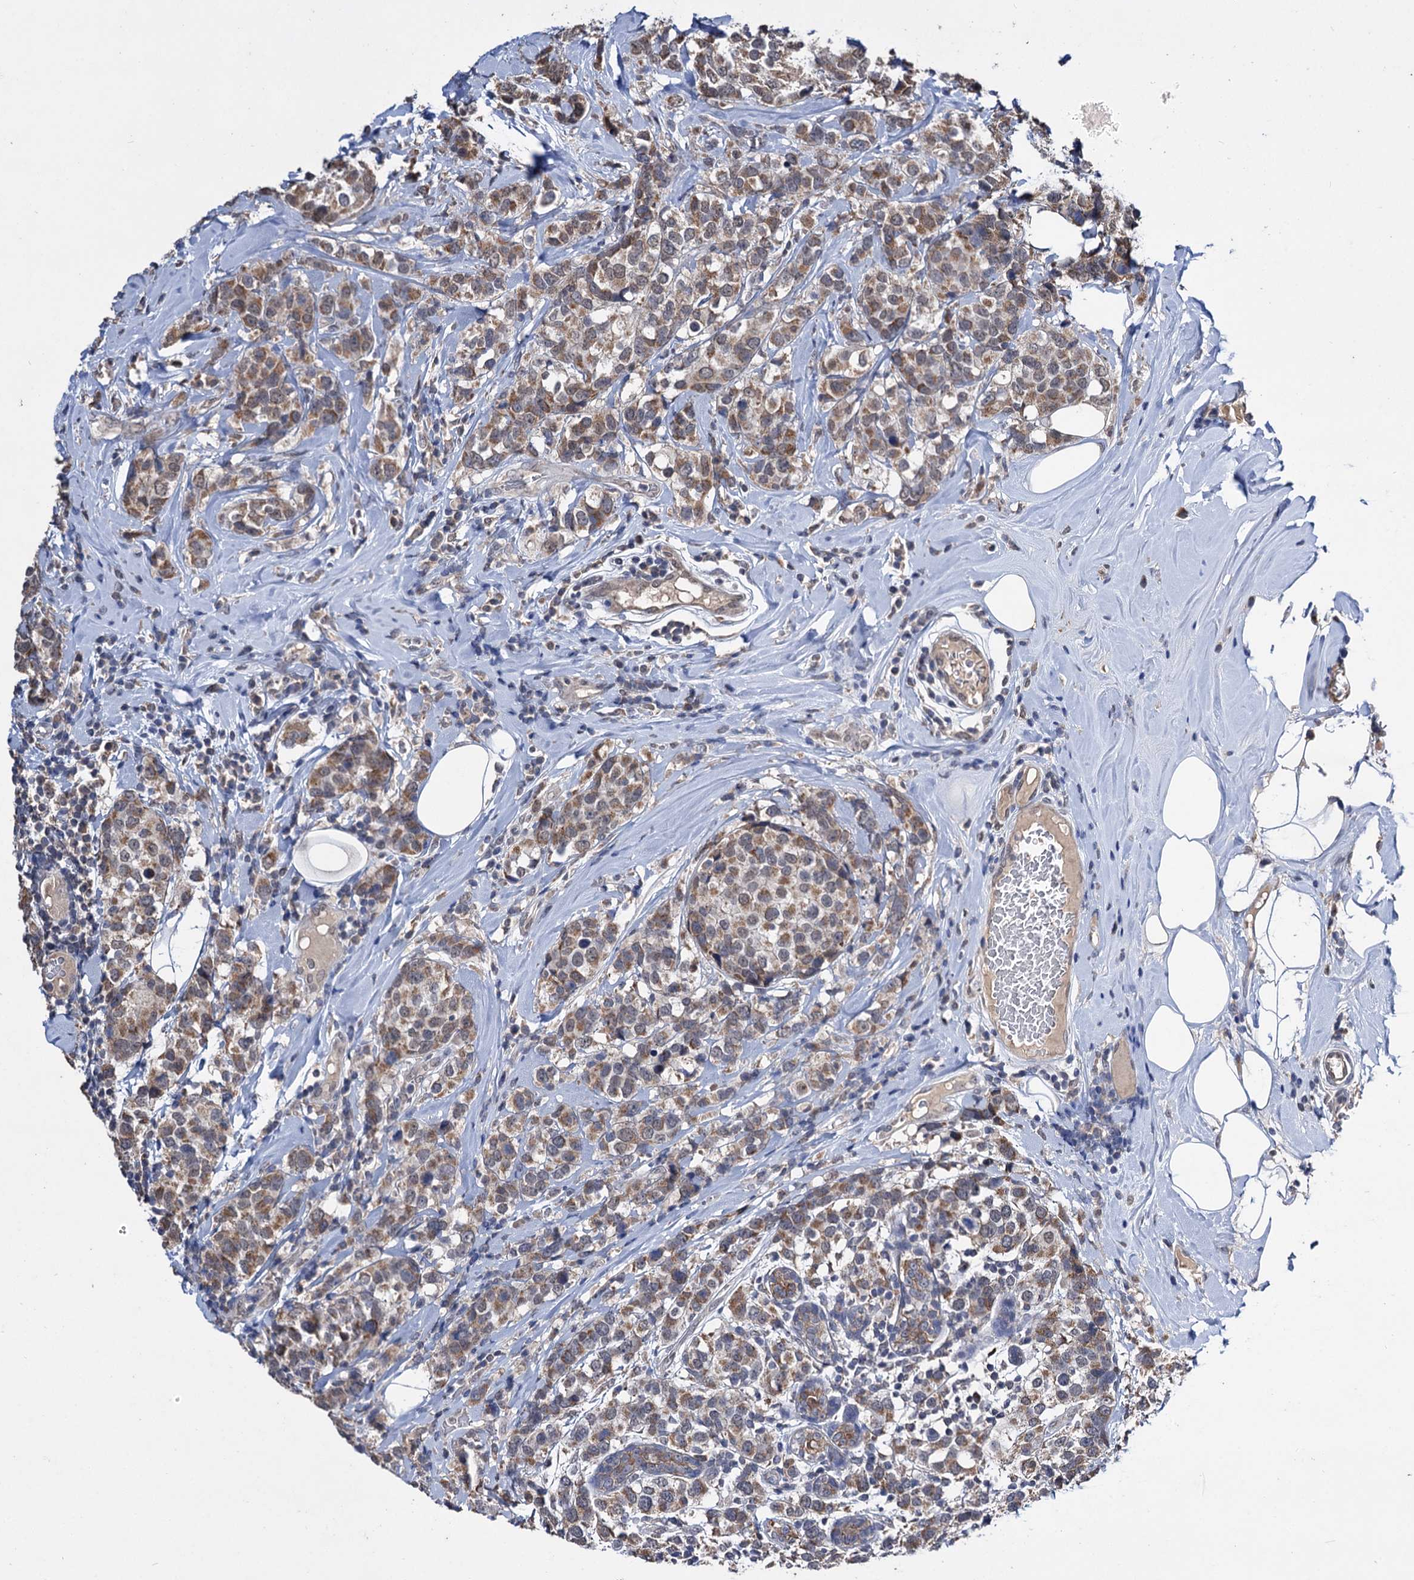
{"staining": {"intensity": "moderate", "quantity": ">75%", "location": "cytoplasmic/membranous"}, "tissue": "breast cancer", "cell_type": "Tumor cells", "image_type": "cancer", "snomed": [{"axis": "morphology", "description": "Lobular carcinoma"}, {"axis": "topography", "description": "Breast"}], "caption": "Human lobular carcinoma (breast) stained for a protein (brown) displays moderate cytoplasmic/membranous positive expression in about >75% of tumor cells.", "gene": "CLPB", "patient": {"sex": "female", "age": 59}}